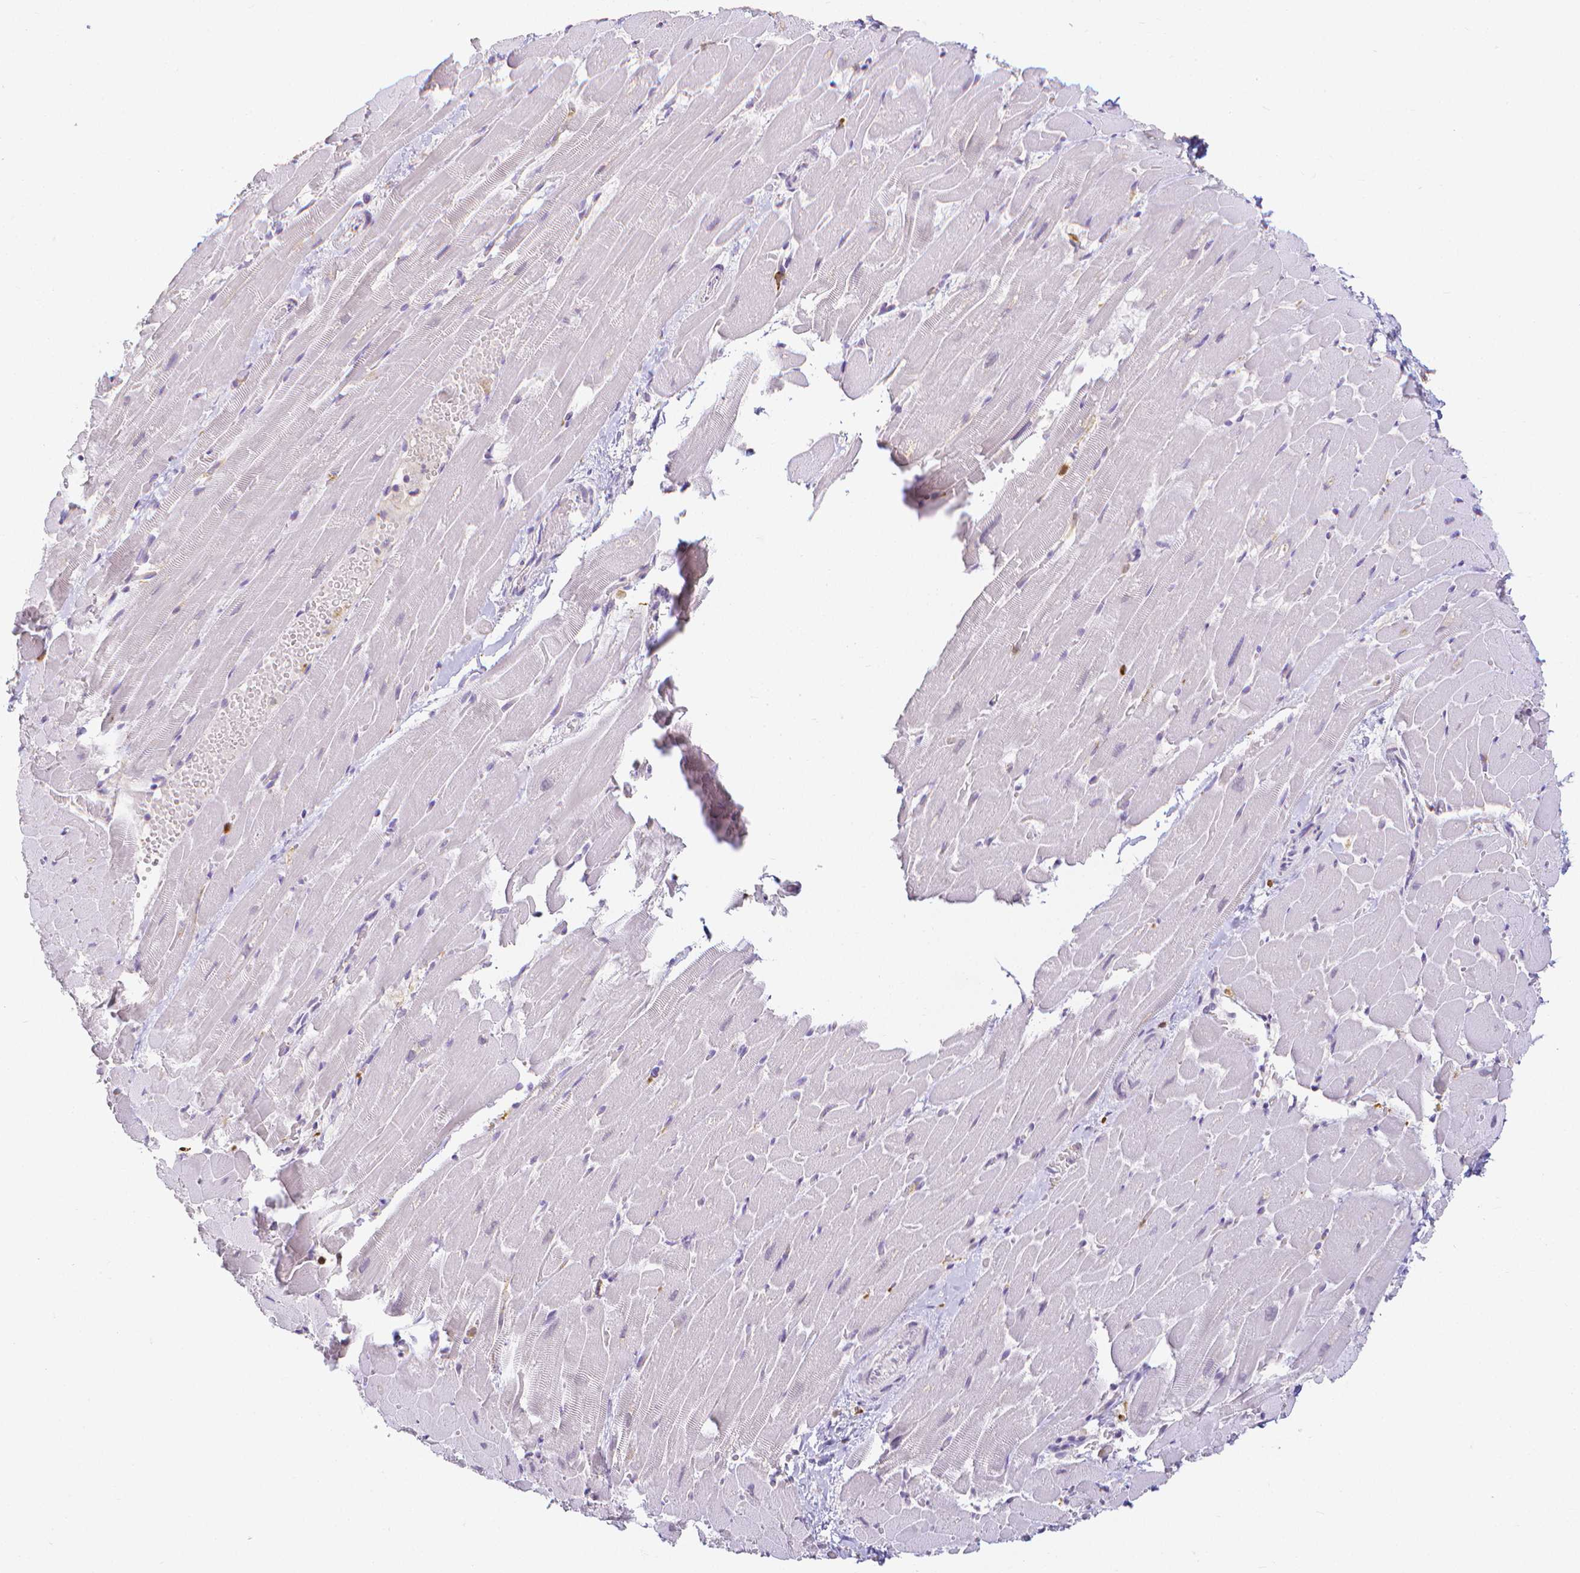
{"staining": {"intensity": "negative", "quantity": "none", "location": "none"}, "tissue": "heart muscle", "cell_type": "Cardiomyocytes", "image_type": "normal", "snomed": [{"axis": "morphology", "description": "Normal tissue, NOS"}, {"axis": "topography", "description": "Heart"}], "caption": "Immunohistochemical staining of unremarkable human heart muscle exhibits no significant staining in cardiomyocytes.", "gene": "COTL1", "patient": {"sex": "male", "age": 37}}